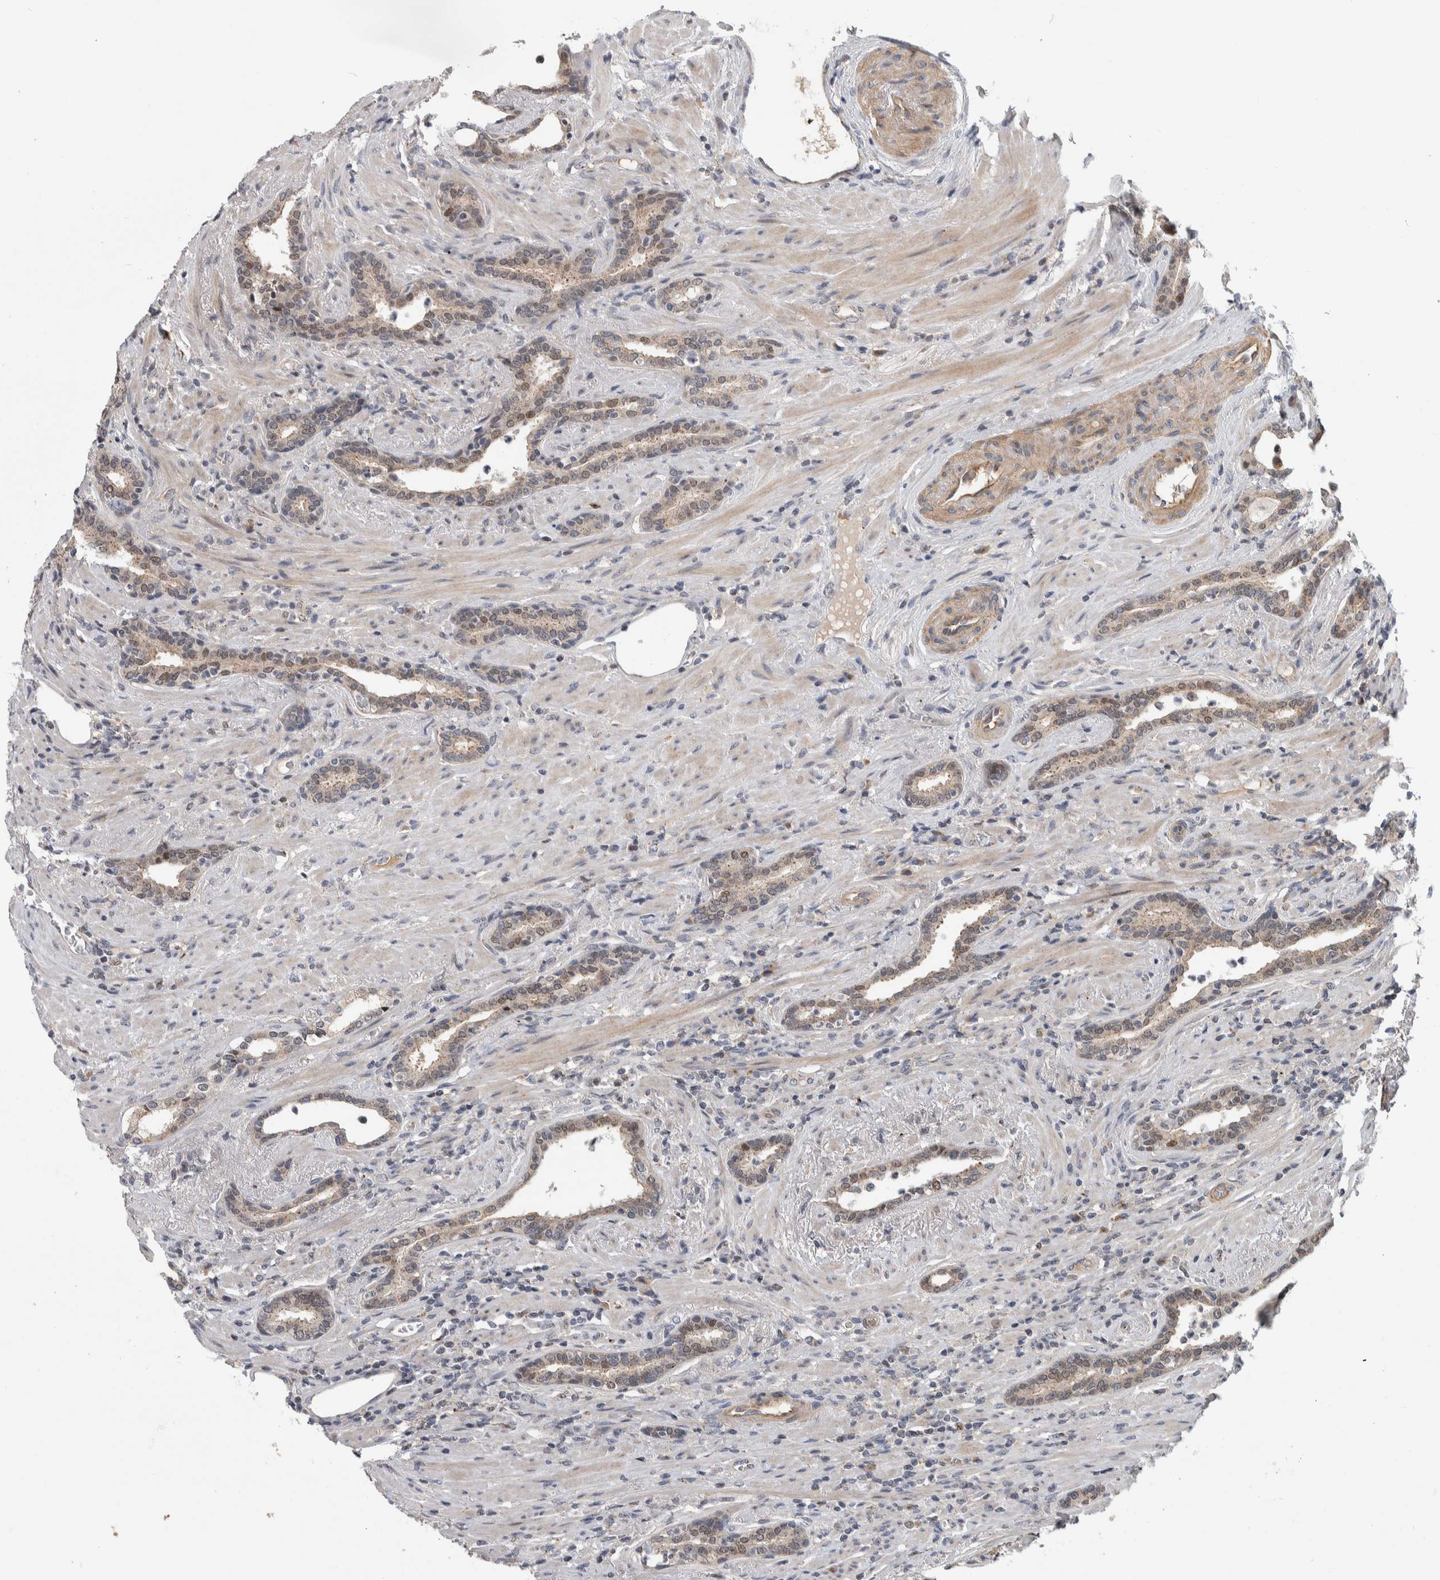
{"staining": {"intensity": "weak", "quantity": ">75%", "location": "cytoplasmic/membranous"}, "tissue": "prostate cancer", "cell_type": "Tumor cells", "image_type": "cancer", "snomed": [{"axis": "morphology", "description": "Adenocarcinoma, High grade"}, {"axis": "topography", "description": "Prostate"}], "caption": "Protein staining reveals weak cytoplasmic/membranous positivity in approximately >75% of tumor cells in high-grade adenocarcinoma (prostate). (Stains: DAB in brown, nuclei in blue, Microscopy: brightfield microscopy at high magnification).", "gene": "MSL1", "patient": {"sex": "male", "age": 71}}